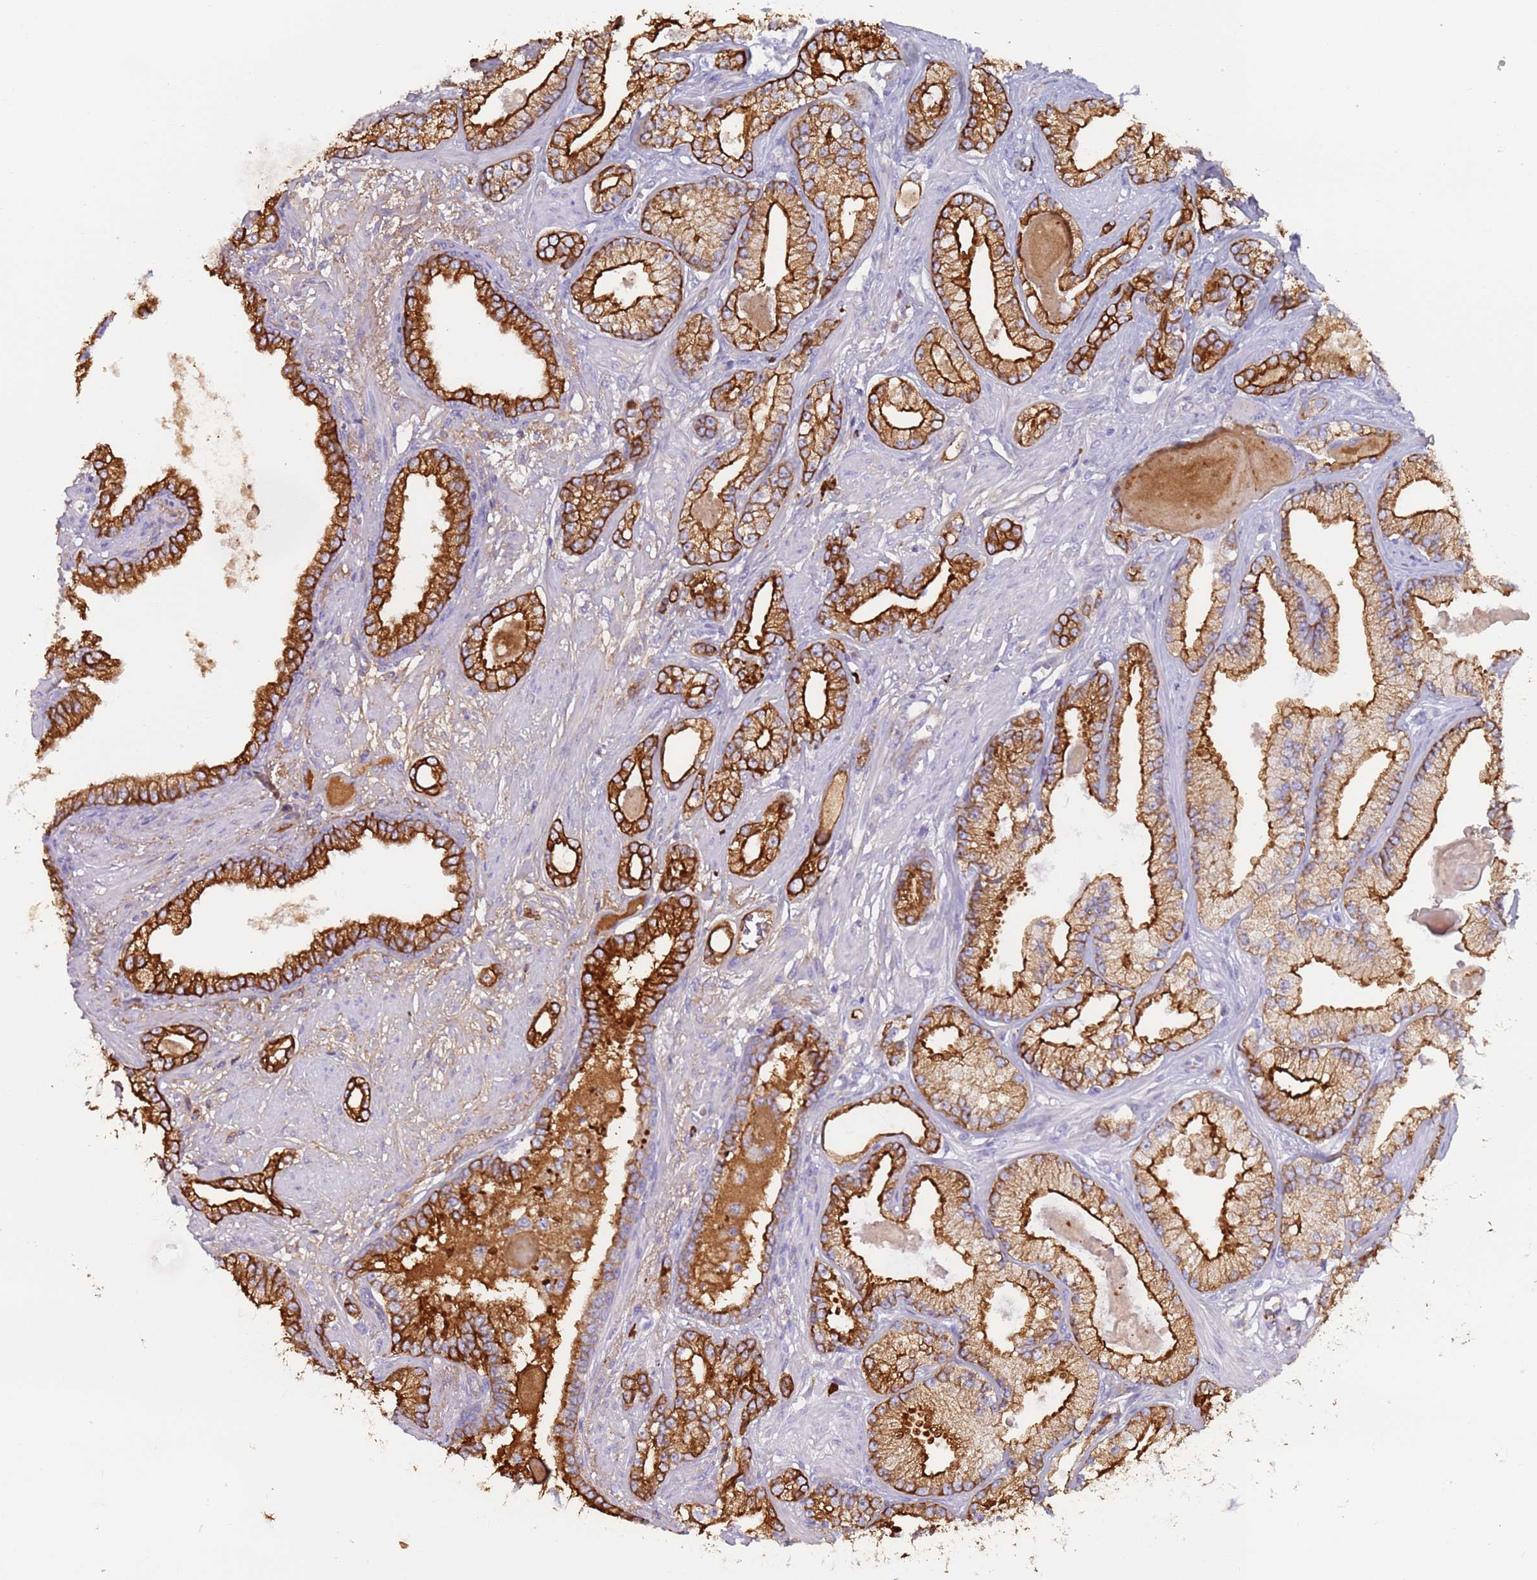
{"staining": {"intensity": "strong", "quantity": ">75%", "location": "cytoplasmic/membranous"}, "tissue": "prostate cancer", "cell_type": "Tumor cells", "image_type": "cancer", "snomed": [{"axis": "morphology", "description": "Adenocarcinoma, Low grade"}, {"axis": "topography", "description": "Prostate"}], "caption": "Immunohistochemistry (IHC) micrograph of prostate cancer (low-grade adenocarcinoma) stained for a protein (brown), which displays high levels of strong cytoplasmic/membranous expression in about >75% of tumor cells.", "gene": "CYSLTR2", "patient": {"sex": "male", "age": 64}}